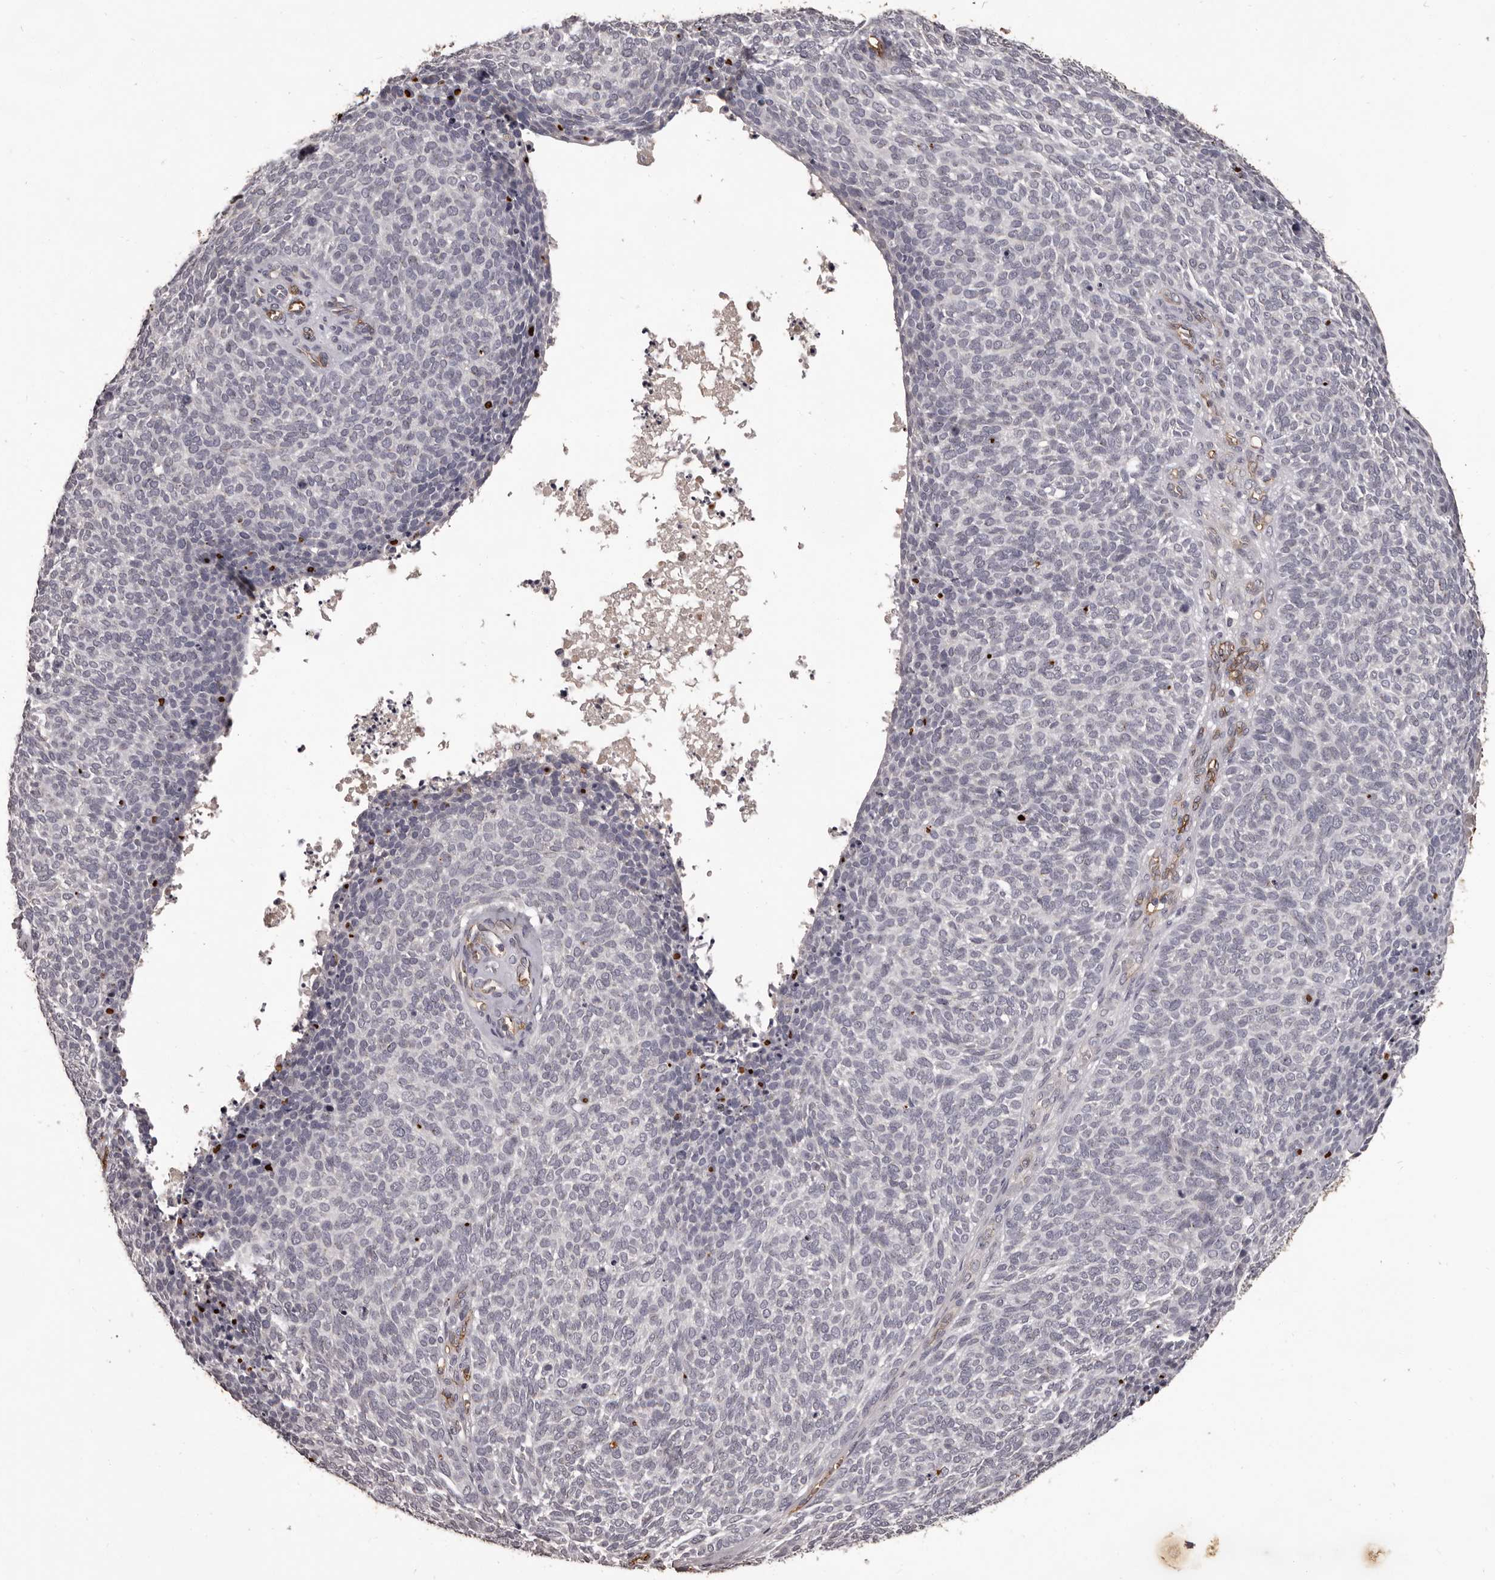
{"staining": {"intensity": "negative", "quantity": "none", "location": "none"}, "tissue": "skin cancer", "cell_type": "Tumor cells", "image_type": "cancer", "snomed": [{"axis": "morphology", "description": "Squamous cell carcinoma, NOS"}, {"axis": "topography", "description": "Skin"}], "caption": "Skin cancer (squamous cell carcinoma) was stained to show a protein in brown. There is no significant staining in tumor cells.", "gene": "GPR78", "patient": {"sex": "female", "age": 90}}